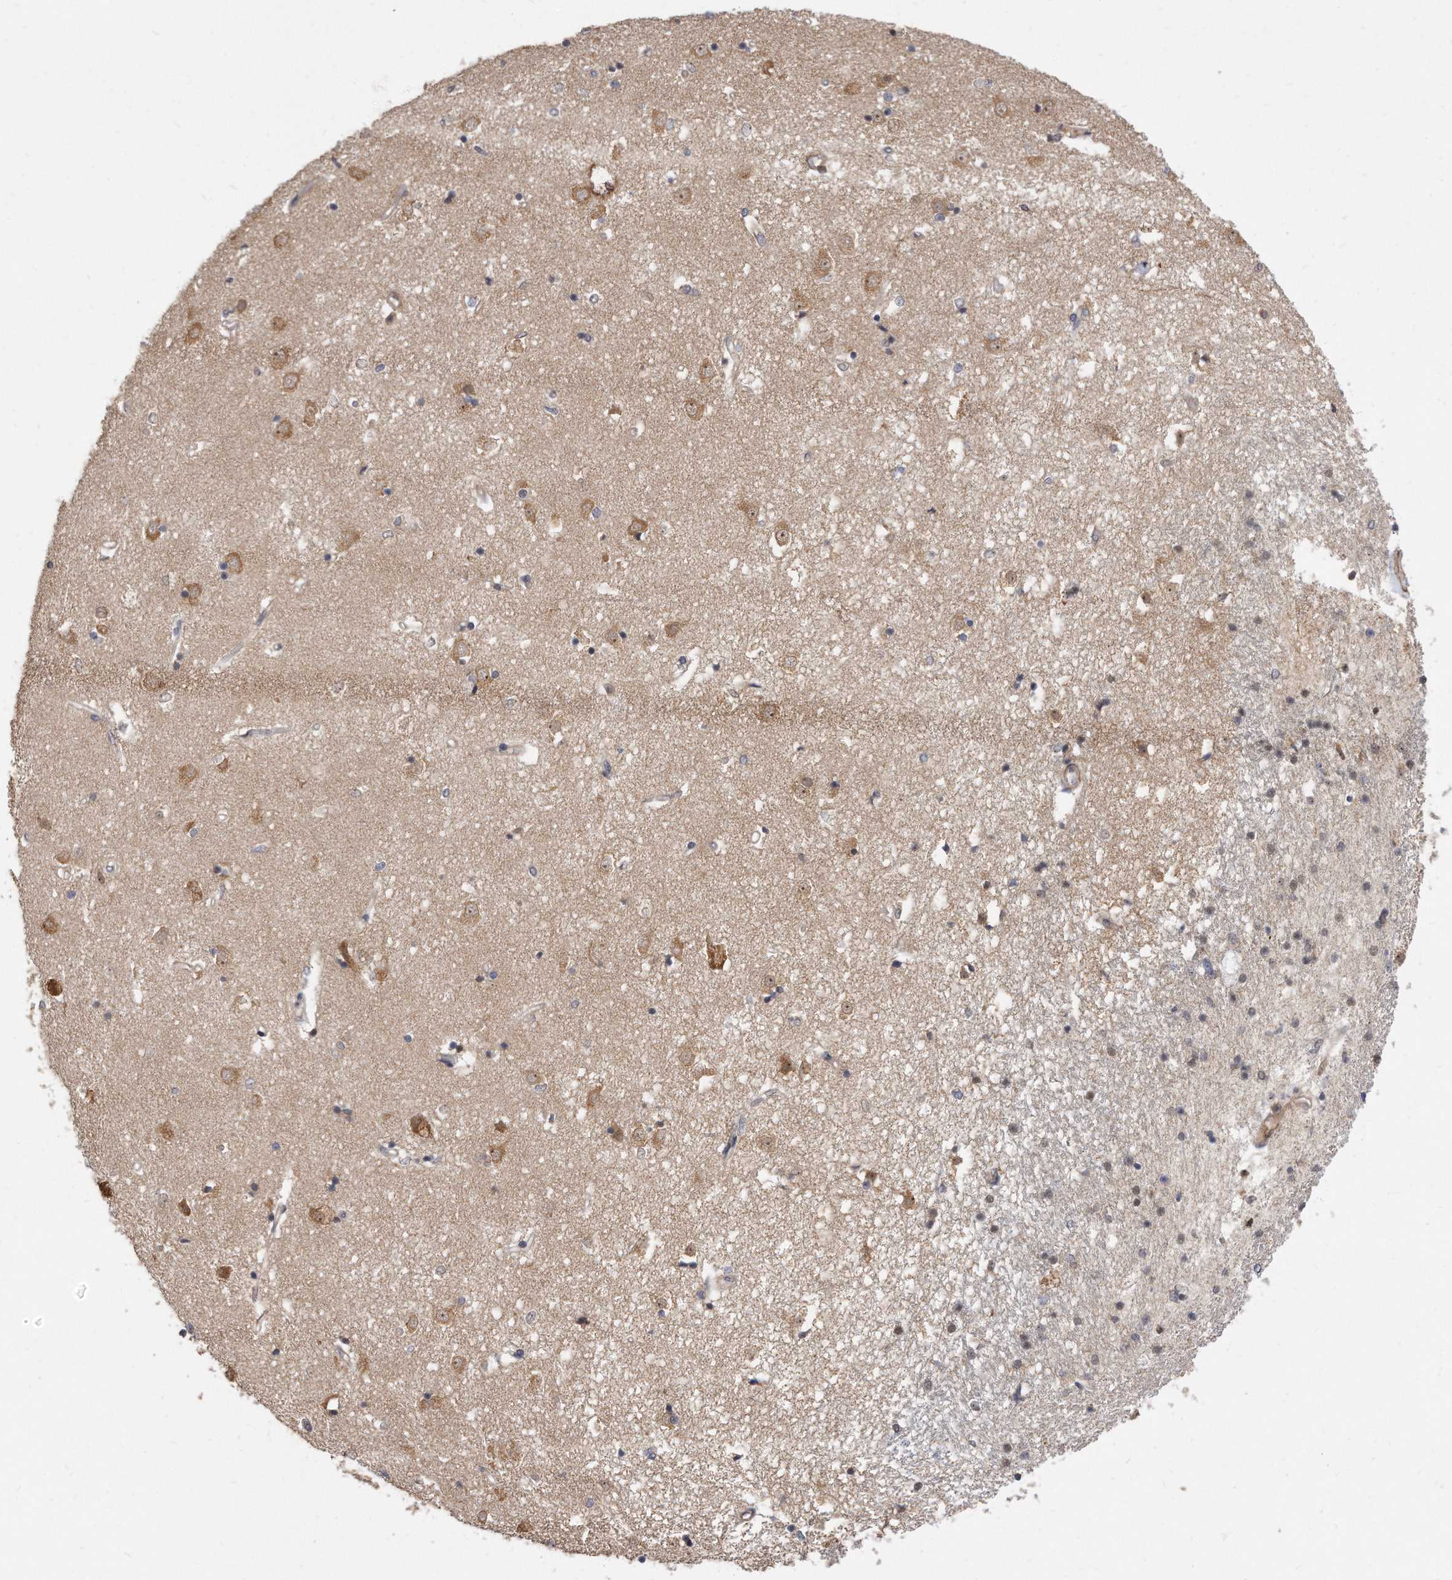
{"staining": {"intensity": "weak", "quantity": "25%-75%", "location": "cytoplasmic/membranous"}, "tissue": "caudate", "cell_type": "Glial cells", "image_type": "normal", "snomed": [{"axis": "morphology", "description": "Normal tissue, NOS"}, {"axis": "topography", "description": "Lateral ventricle wall"}], "caption": "Immunohistochemical staining of benign human caudate shows weak cytoplasmic/membranous protein positivity in approximately 25%-75% of glial cells.", "gene": "TCP1", "patient": {"sex": "male", "age": 45}}